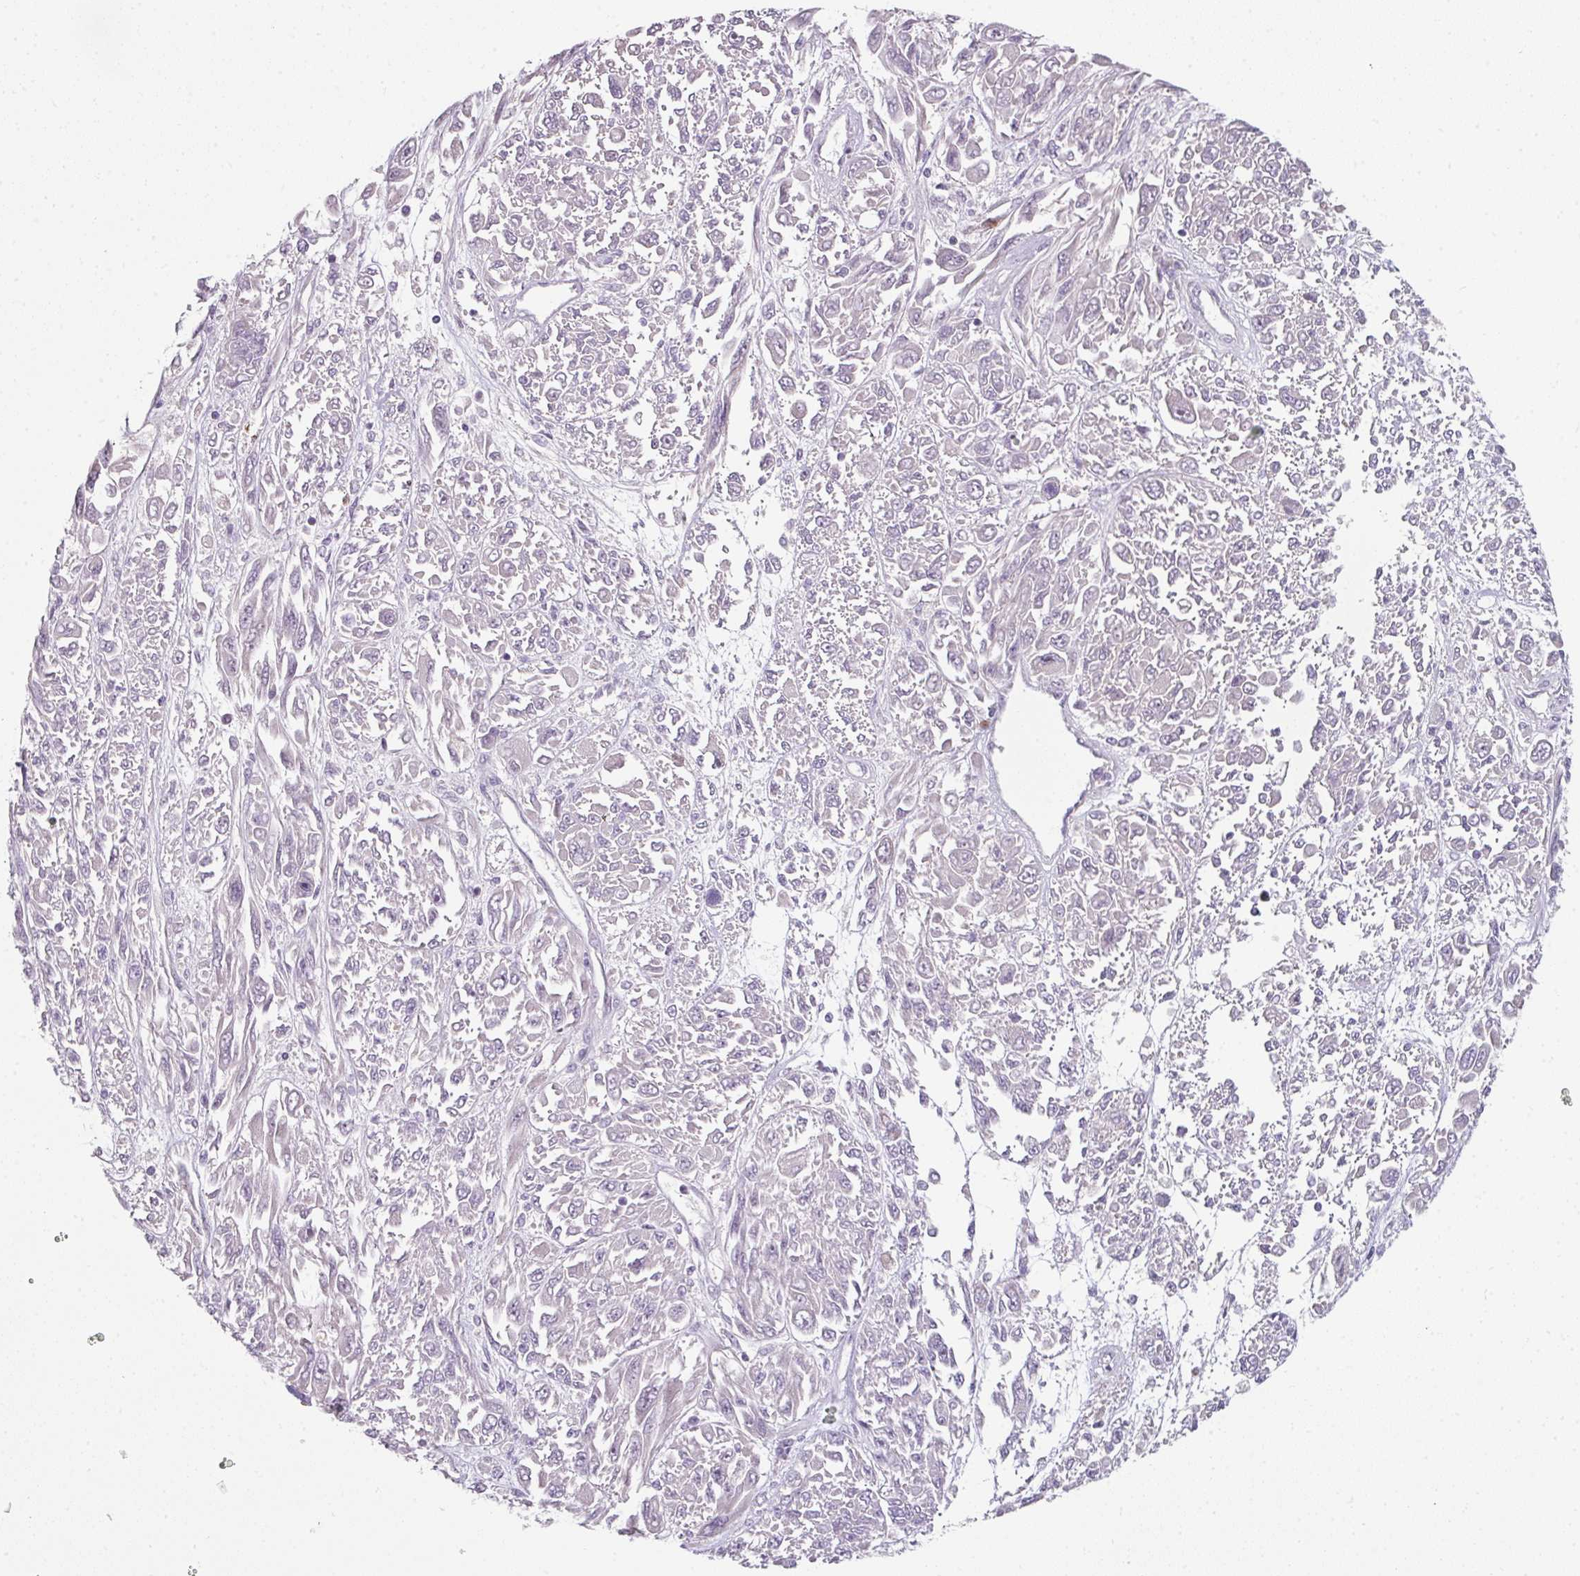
{"staining": {"intensity": "negative", "quantity": "none", "location": "none"}, "tissue": "melanoma", "cell_type": "Tumor cells", "image_type": "cancer", "snomed": [{"axis": "morphology", "description": "Malignant melanoma, NOS"}, {"axis": "topography", "description": "Skin"}], "caption": "Immunohistochemical staining of melanoma reveals no significant positivity in tumor cells.", "gene": "FHAD1", "patient": {"sex": "female", "age": 91}}